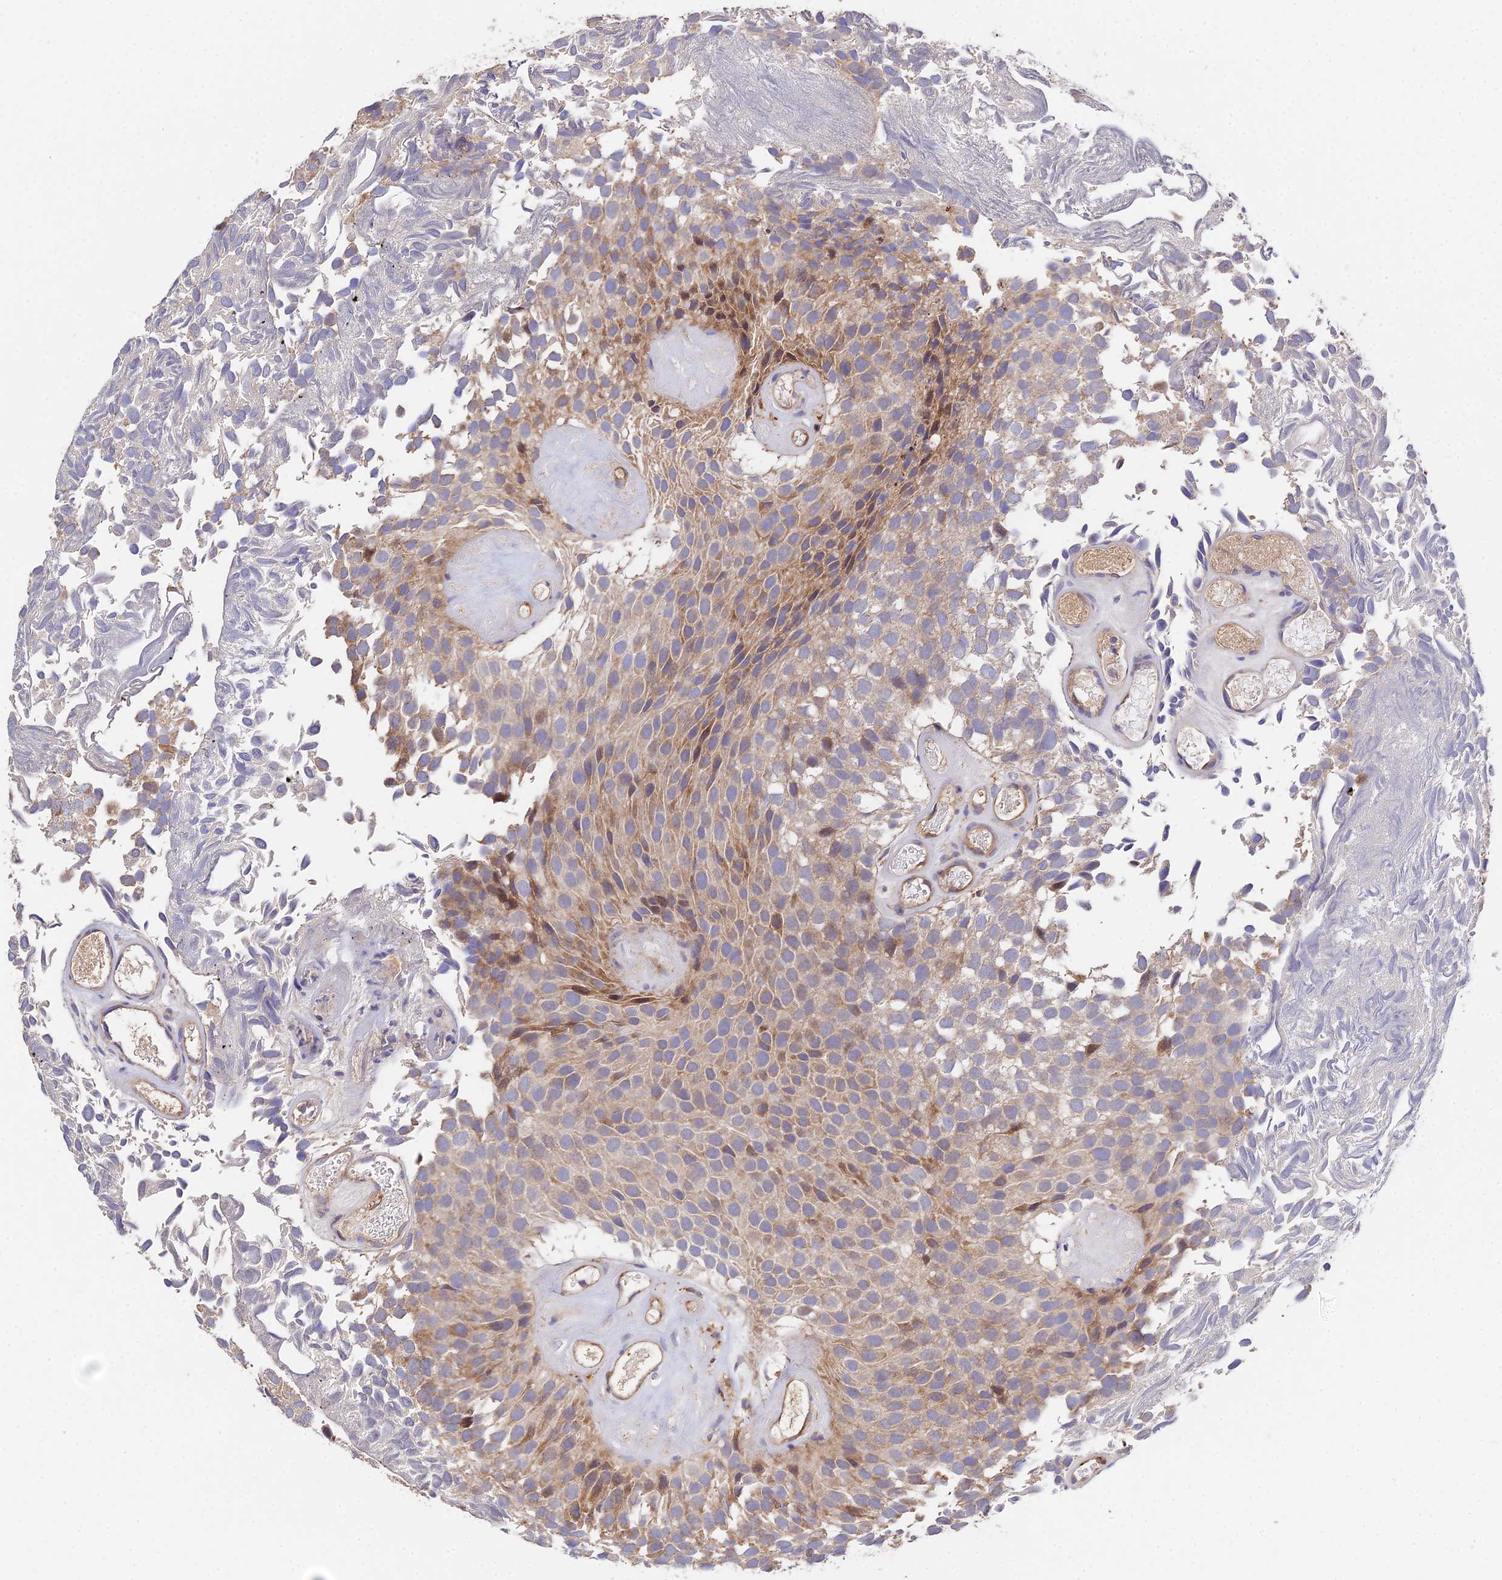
{"staining": {"intensity": "moderate", "quantity": "<25%", "location": "cytoplasmic/membranous,nuclear"}, "tissue": "urothelial cancer", "cell_type": "Tumor cells", "image_type": "cancer", "snomed": [{"axis": "morphology", "description": "Urothelial carcinoma, Low grade"}, {"axis": "topography", "description": "Urinary bladder"}], "caption": "Immunohistochemistry (IHC) of human low-grade urothelial carcinoma displays low levels of moderate cytoplasmic/membranous and nuclear expression in about <25% of tumor cells.", "gene": "CDC37L1", "patient": {"sex": "male", "age": 89}}